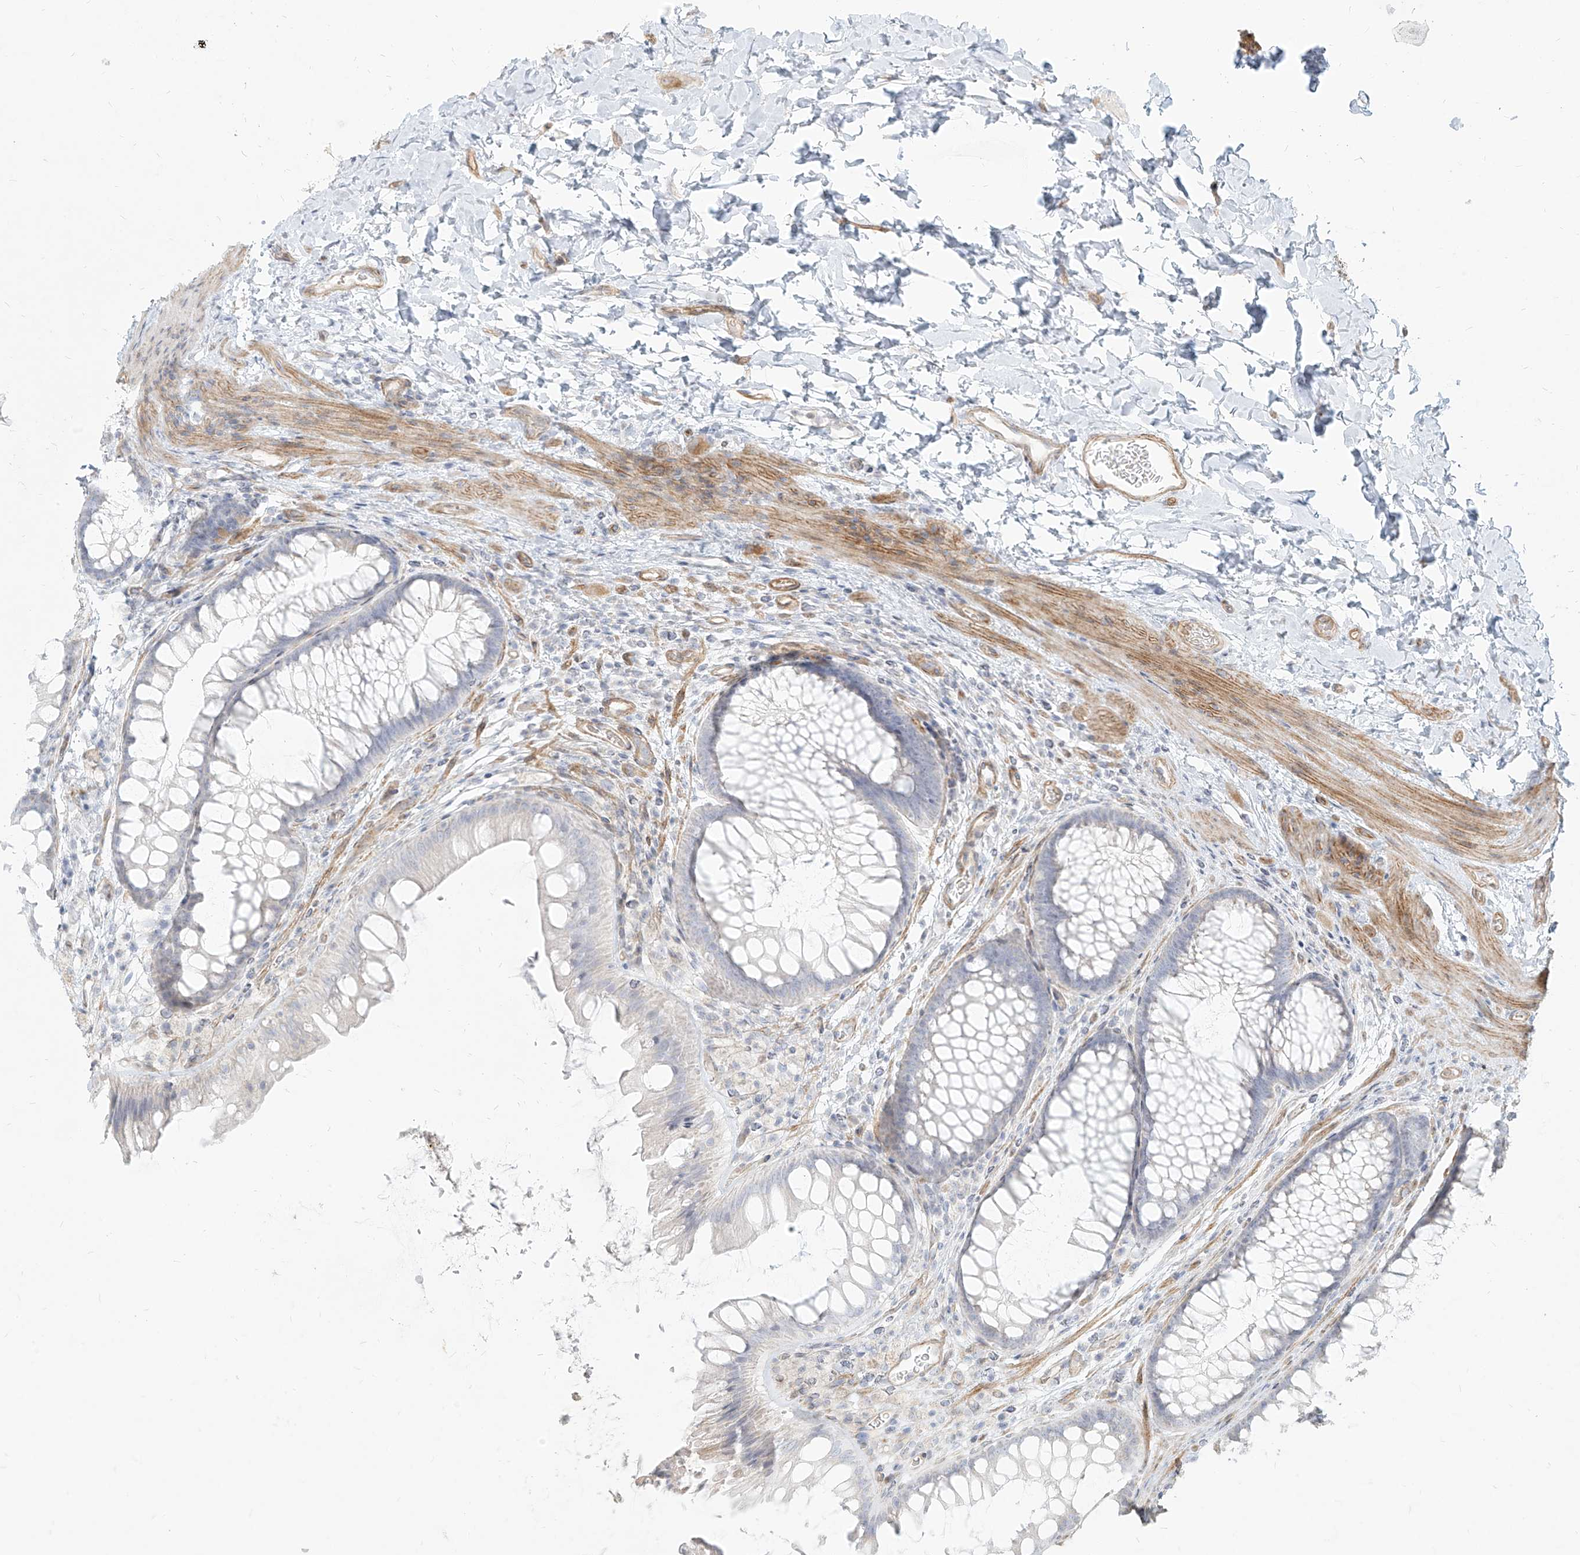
{"staining": {"intensity": "moderate", "quantity": "25%-75%", "location": "cytoplasmic/membranous"}, "tissue": "colon", "cell_type": "Endothelial cells", "image_type": "normal", "snomed": [{"axis": "morphology", "description": "Normal tissue, NOS"}, {"axis": "topography", "description": "Colon"}], "caption": "Immunohistochemical staining of unremarkable colon reveals moderate cytoplasmic/membranous protein positivity in approximately 25%-75% of endothelial cells.", "gene": "ITPKB", "patient": {"sex": "female", "age": 62}}